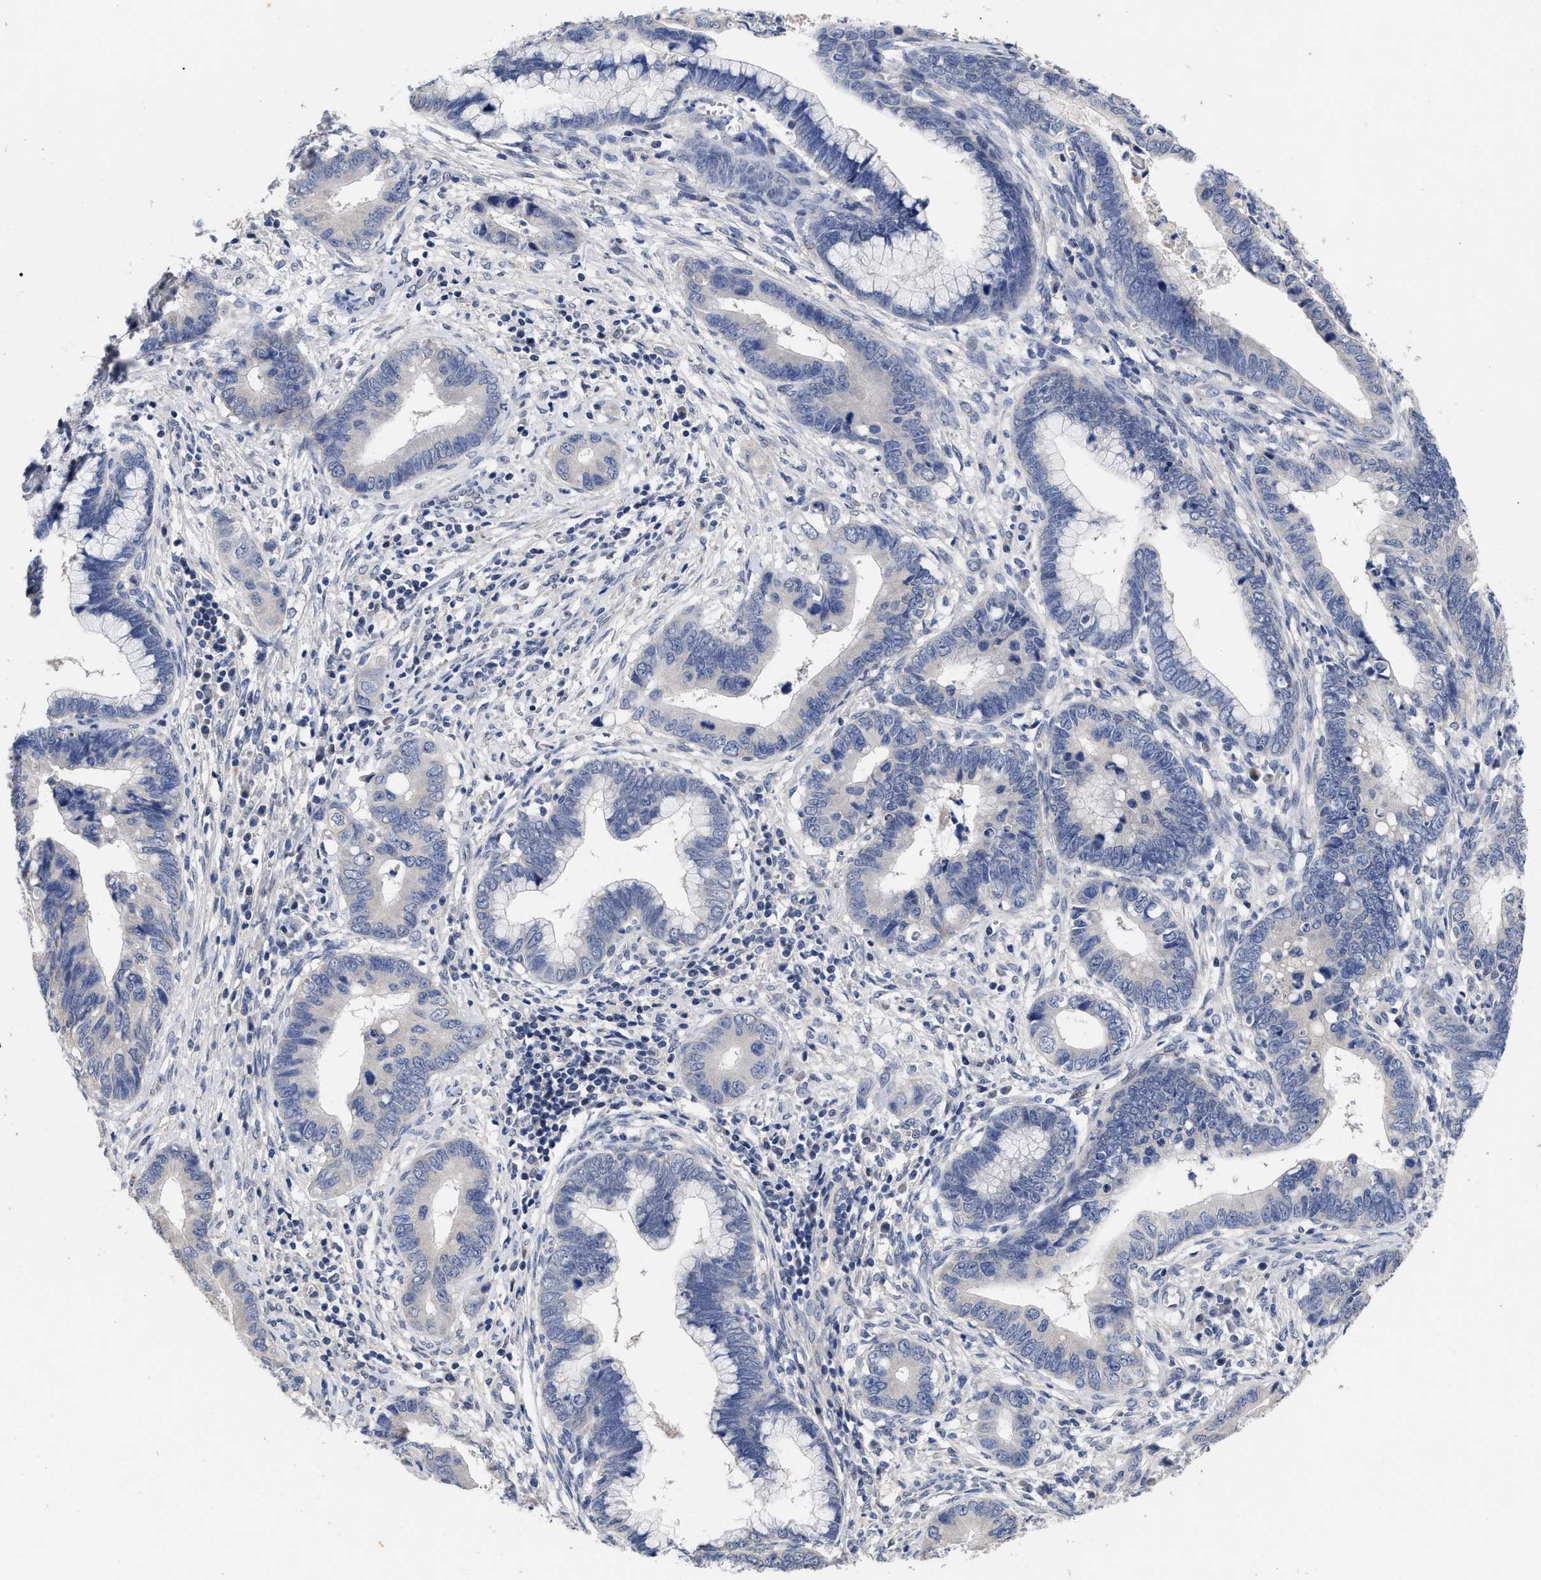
{"staining": {"intensity": "negative", "quantity": "none", "location": "none"}, "tissue": "cervical cancer", "cell_type": "Tumor cells", "image_type": "cancer", "snomed": [{"axis": "morphology", "description": "Adenocarcinoma, NOS"}, {"axis": "topography", "description": "Cervix"}], "caption": "IHC micrograph of human adenocarcinoma (cervical) stained for a protein (brown), which demonstrates no positivity in tumor cells.", "gene": "CCN5", "patient": {"sex": "female", "age": 44}}